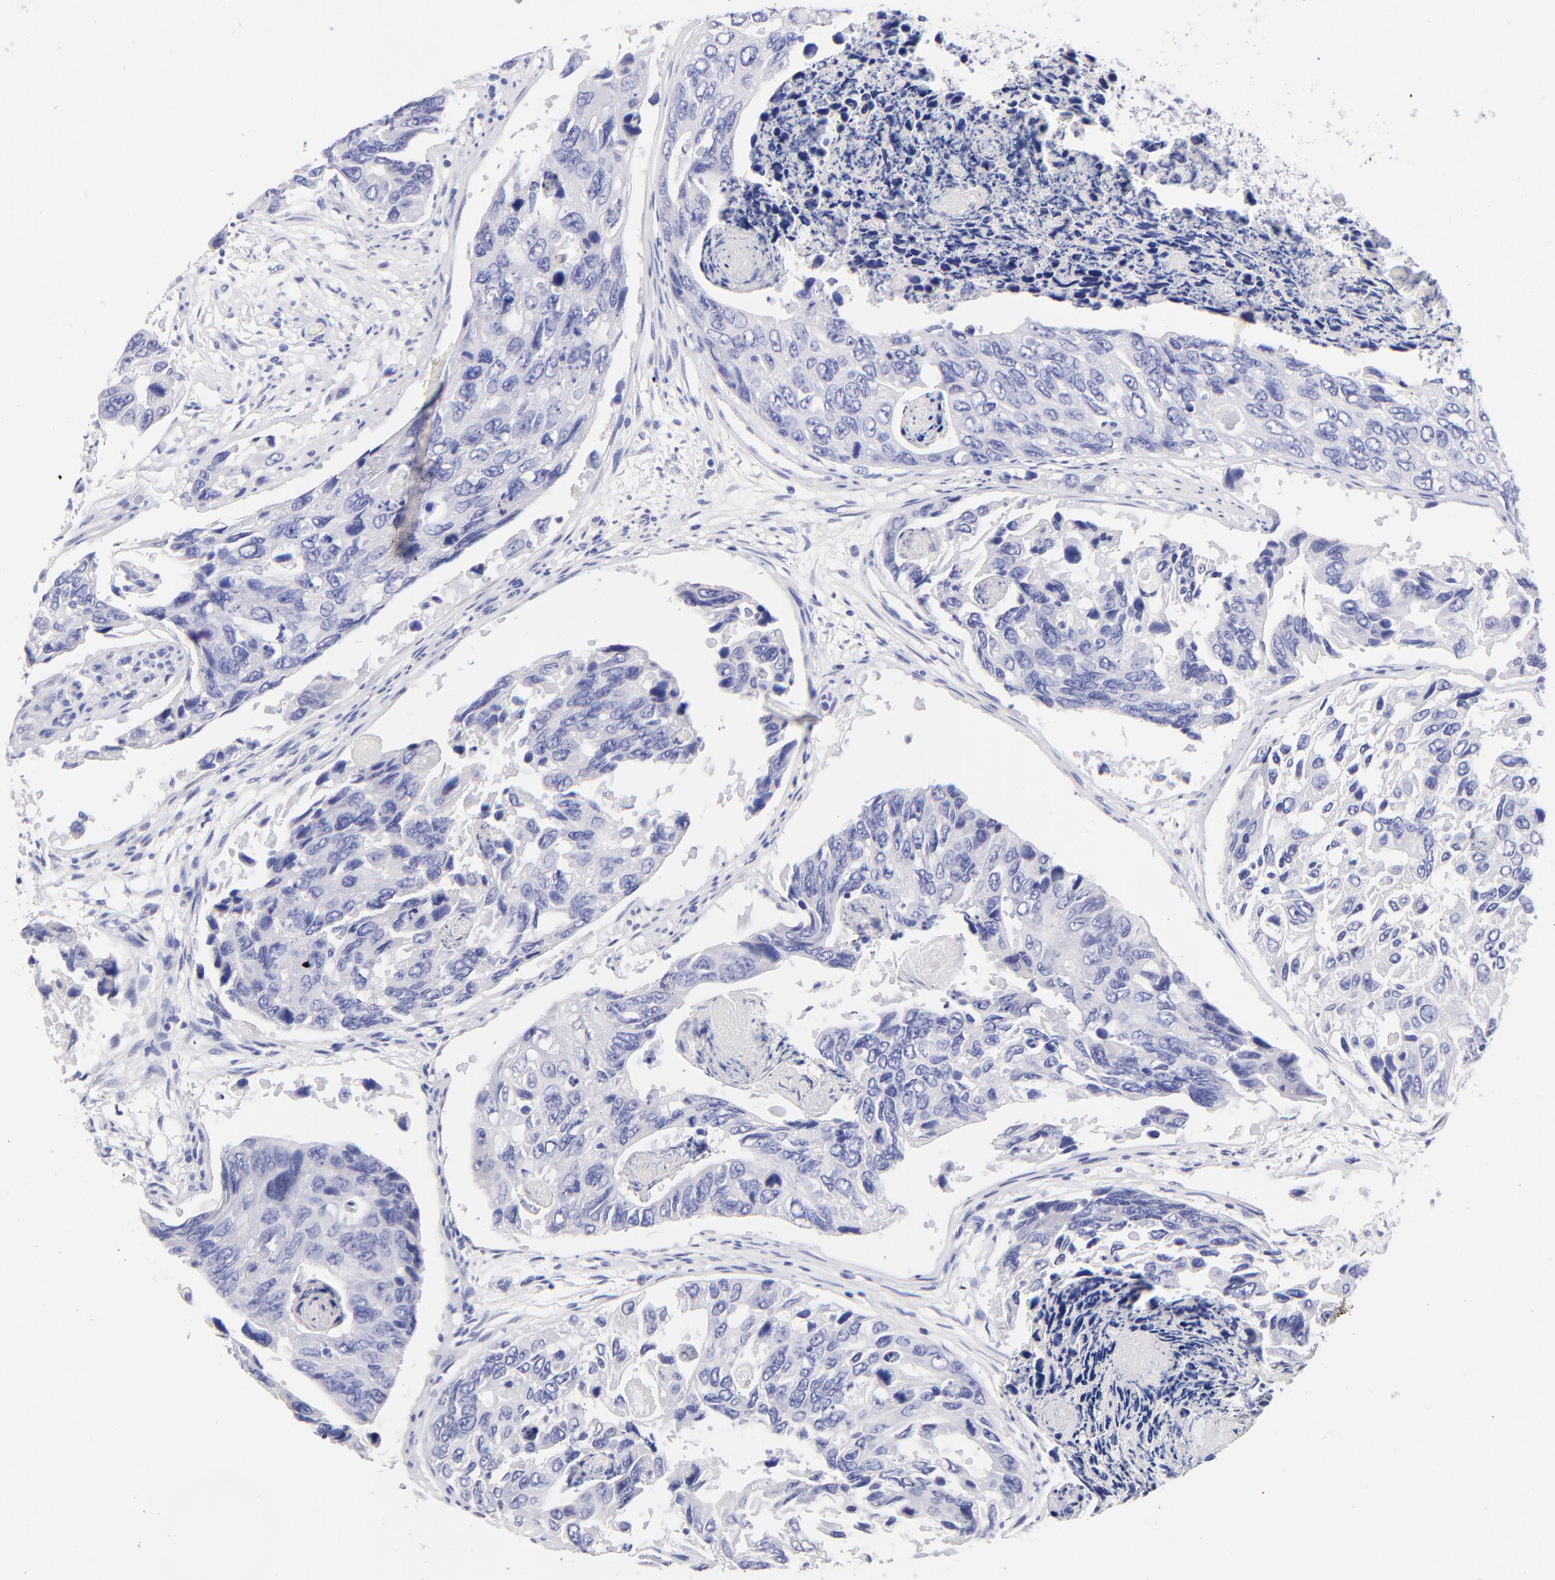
{"staining": {"intensity": "negative", "quantity": "none", "location": "none"}, "tissue": "colorectal cancer", "cell_type": "Tumor cells", "image_type": "cancer", "snomed": [{"axis": "morphology", "description": "Adenocarcinoma, NOS"}, {"axis": "topography", "description": "Colon"}], "caption": "The image demonstrates no staining of tumor cells in colorectal cancer (adenocarcinoma). The staining is performed using DAB brown chromogen with nuclei counter-stained in using hematoxylin.", "gene": "RAB3B", "patient": {"sex": "female", "age": 86}}